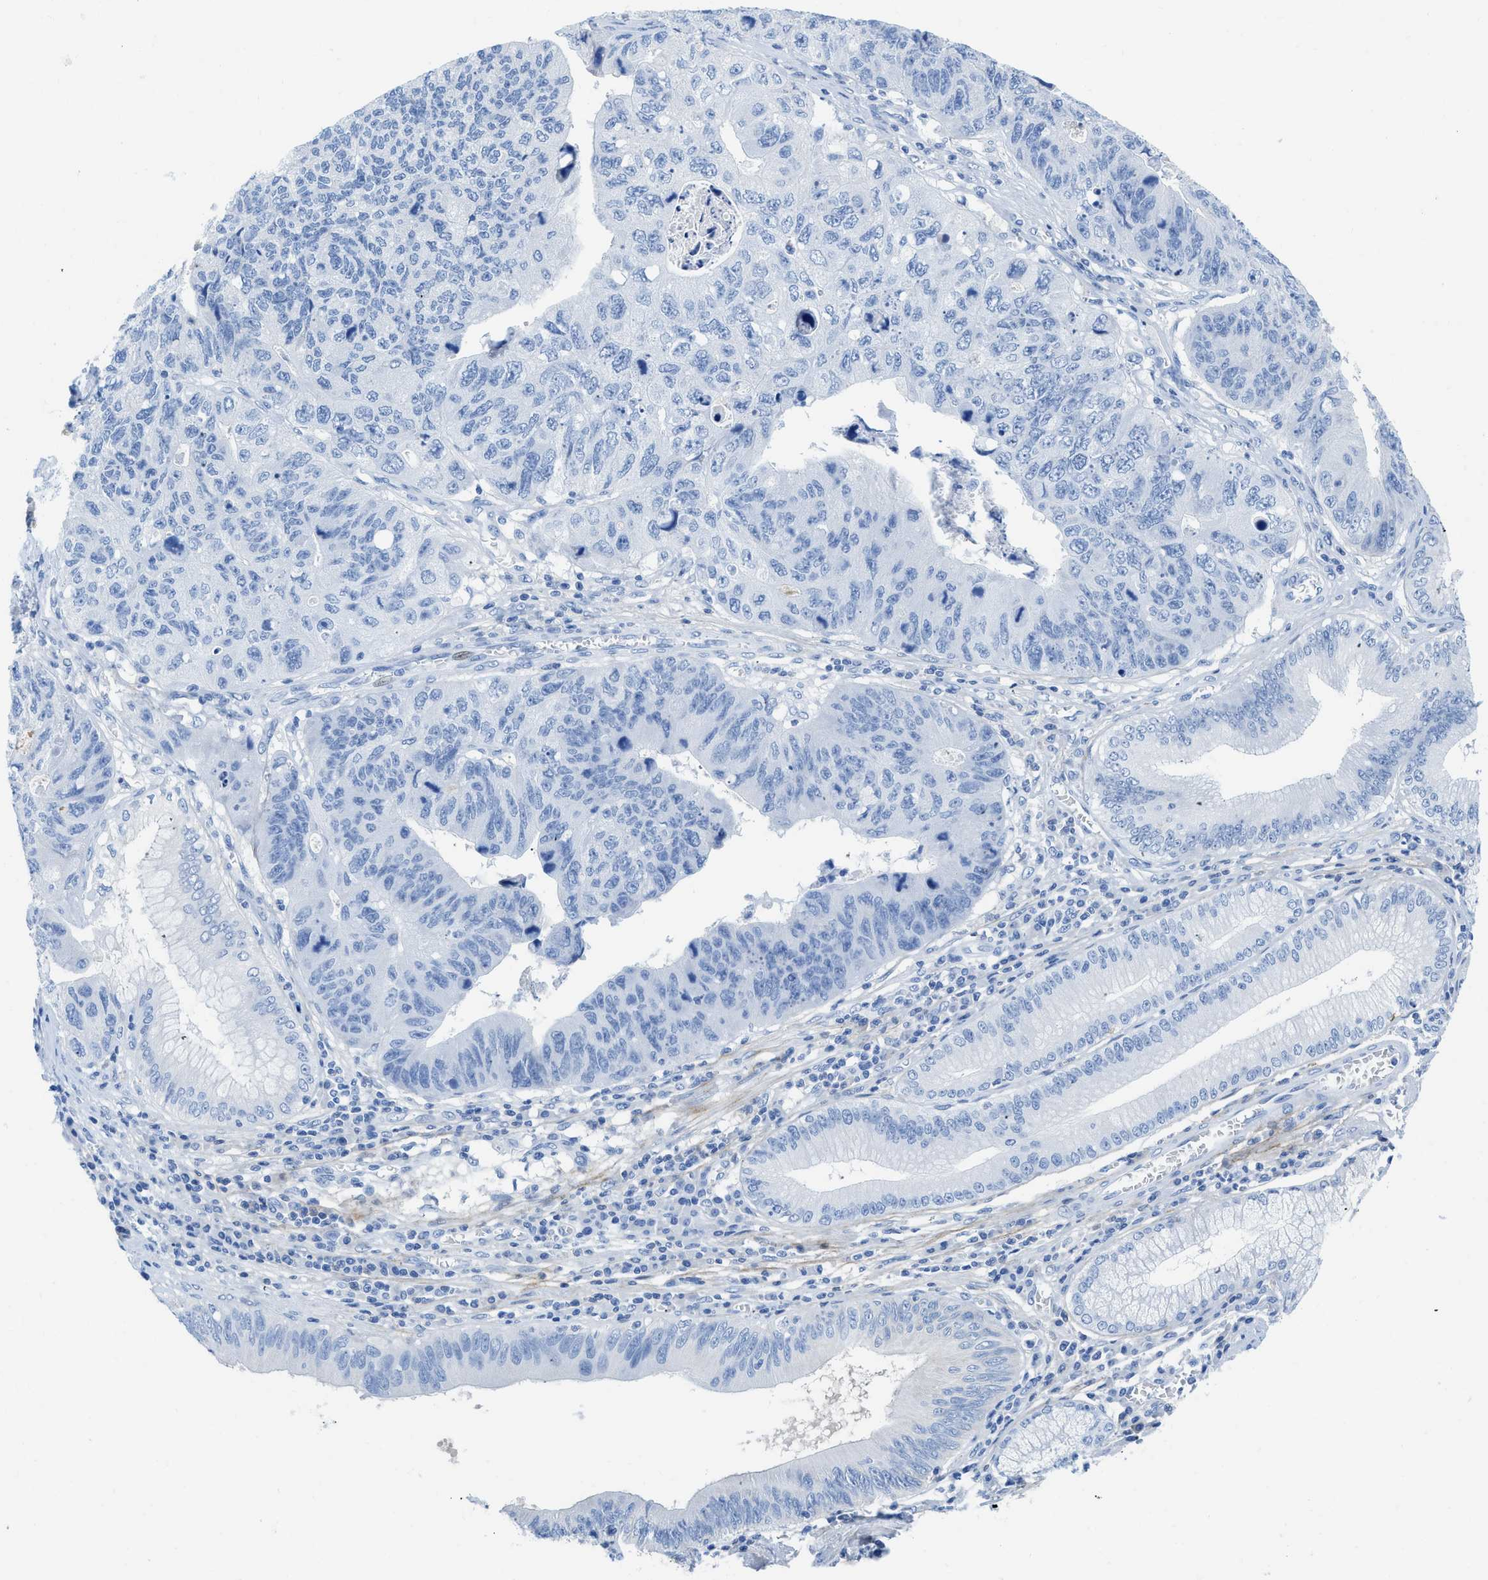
{"staining": {"intensity": "negative", "quantity": "none", "location": "none"}, "tissue": "stomach cancer", "cell_type": "Tumor cells", "image_type": "cancer", "snomed": [{"axis": "morphology", "description": "Adenocarcinoma, NOS"}, {"axis": "topography", "description": "Stomach"}], "caption": "Human adenocarcinoma (stomach) stained for a protein using immunohistochemistry (IHC) exhibits no expression in tumor cells.", "gene": "COL3A1", "patient": {"sex": "male", "age": 59}}